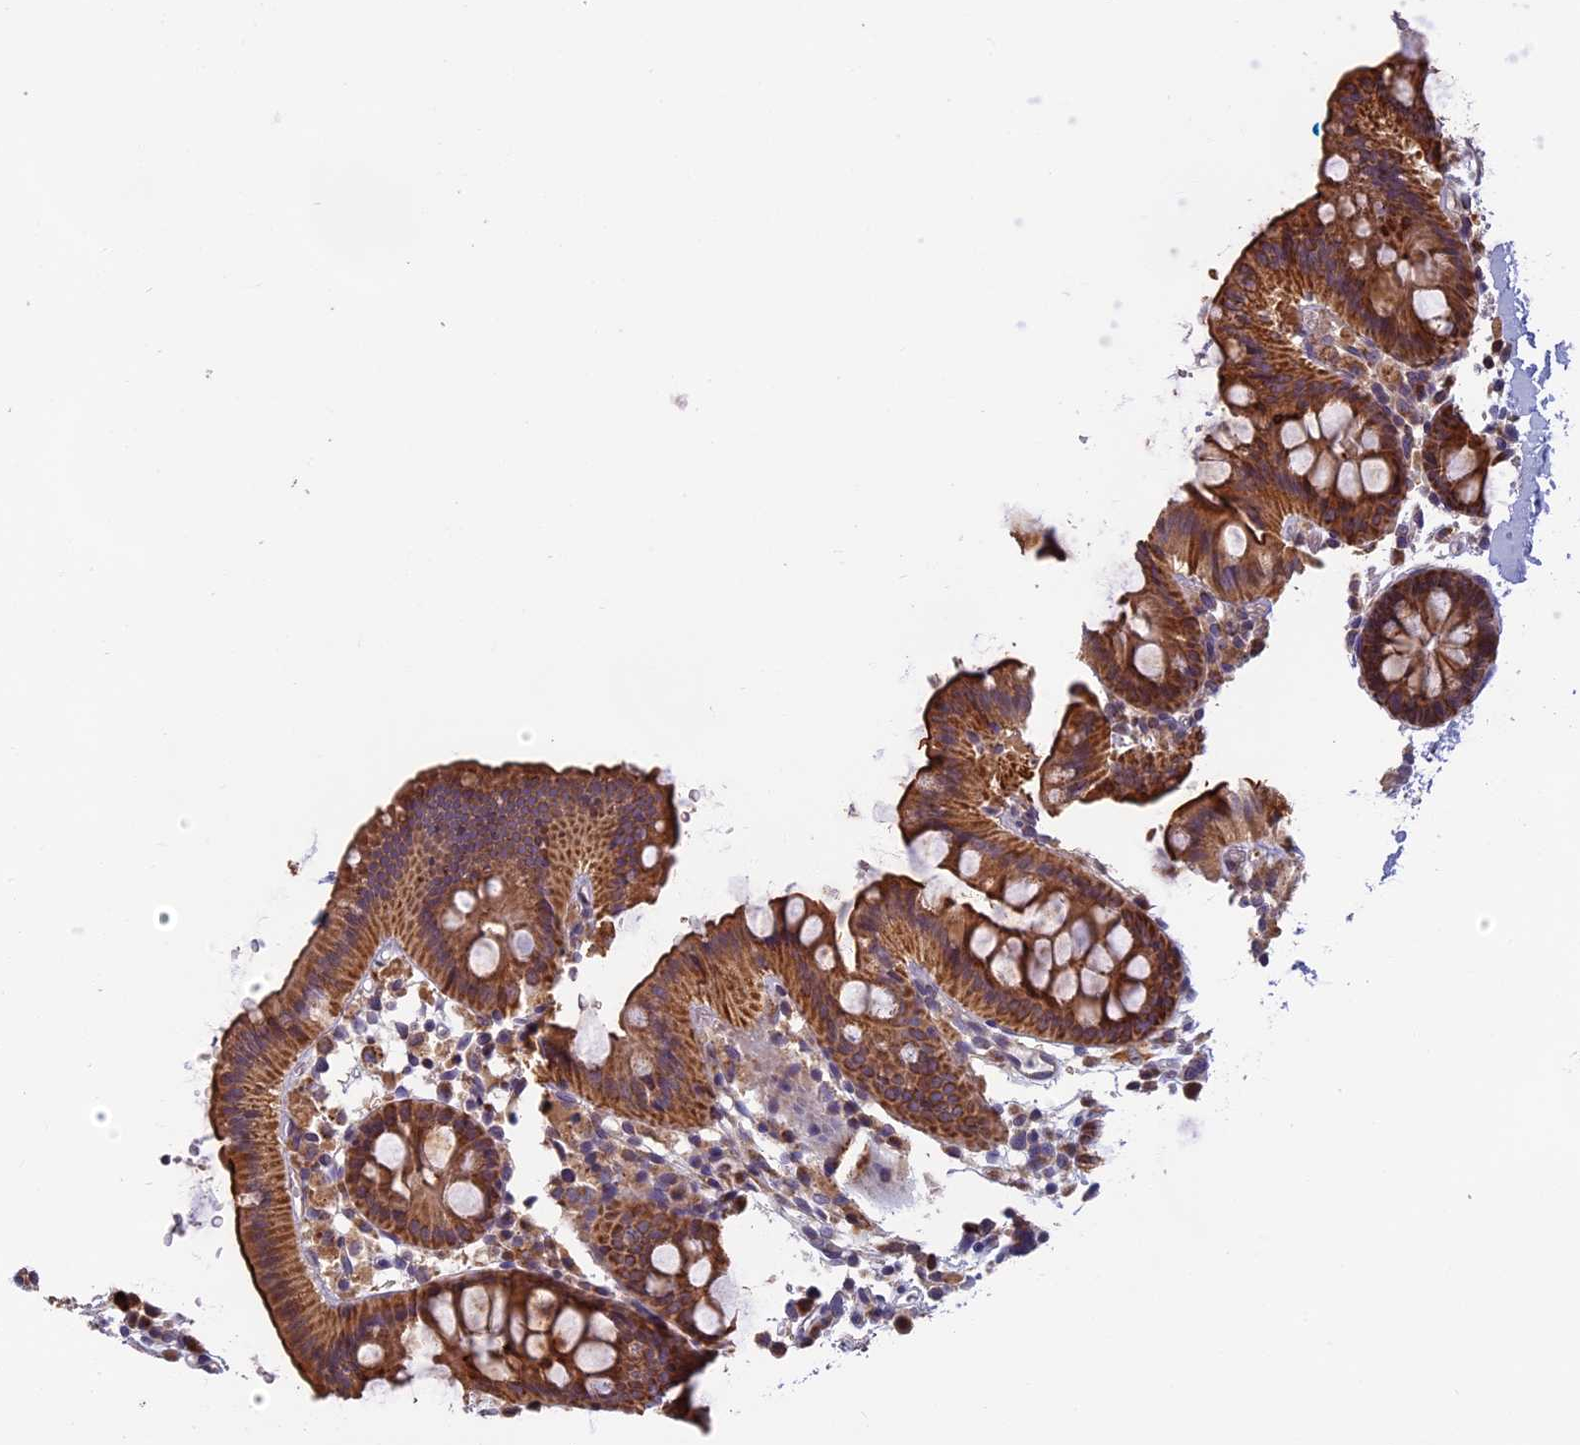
{"staining": {"intensity": "moderate", "quantity": "25%-75%", "location": "cytoplasmic/membranous"}, "tissue": "colon", "cell_type": "Endothelial cells", "image_type": "normal", "snomed": [{"axis": "morphology", "description": "Normal tissue, NOS"}, {"axis": "topography", "description": "Colon"}], "caption": "Immunohistochemistry (IHC) of normal colon demonstrates medium levels of moderate cytoplasmic/membranous staining in about 25%-75% of endothelial cells.", "gene": "EDAR", "patient": {"sex": "male", "age": 75}}